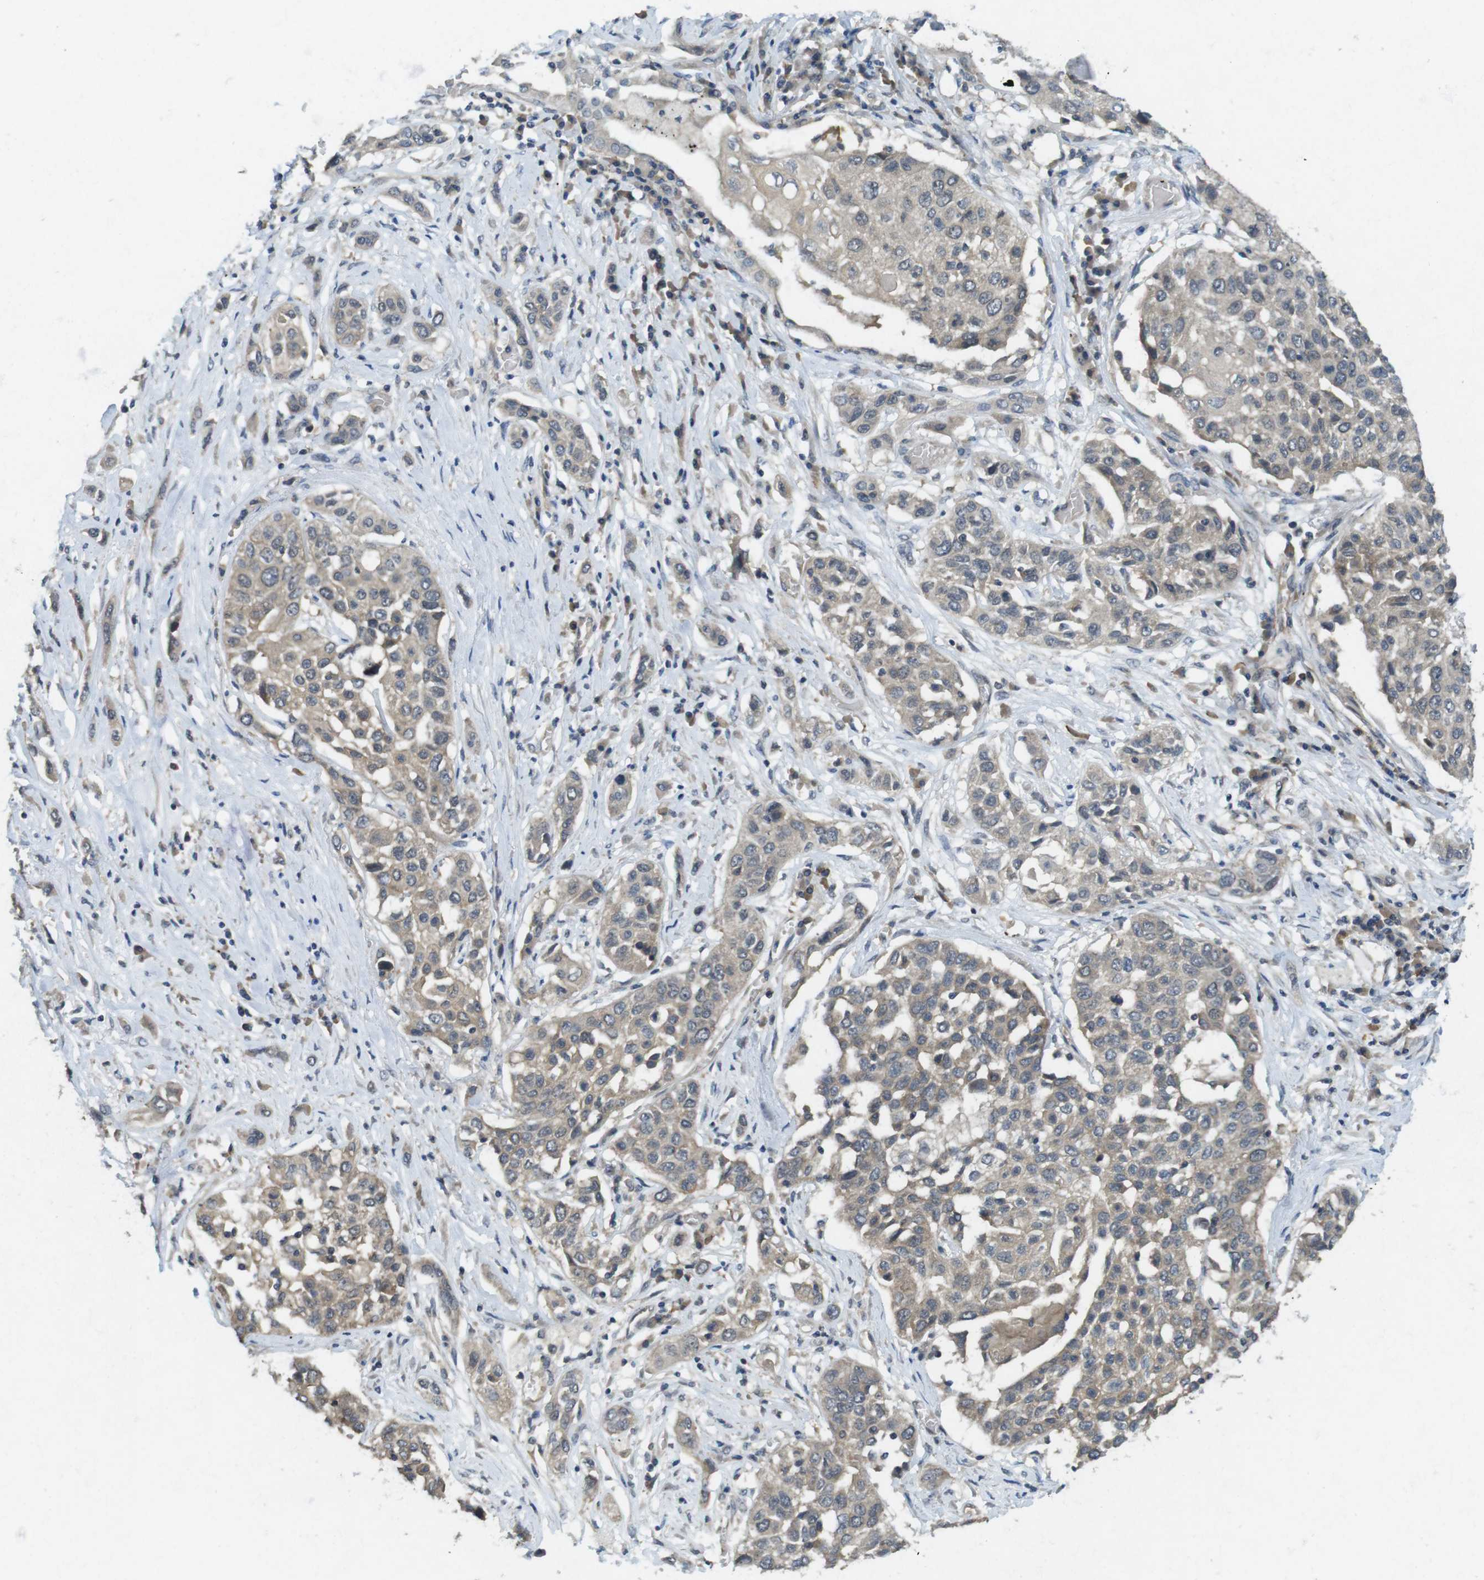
{"staining": {"intensity": "weak", "quantity": "25%-75%", "location": "cytoplasmic/membranous"}, "tissue": "lung cancer", "cell_type": "Tumor cells", "image_type": "cancer", "snomed": [{"axis": "morphology", "description": "Squamous cell carcinoma, NOS"}, {"axis": "topography", "description": "Lung"}], "caption": "DAB immunohistochemical staining of squamous cell carcinoma (lung) demonstrates weak cytoplasmic/membranous protein staining in approximately 25%-75% of tumor cells. (DAB (3,3'-diaminobenzidine) = brown stain, brightfield microscopy at high magnification).", "gene": "SUGT1", "patient": {"sex": "male", "age": 71}}